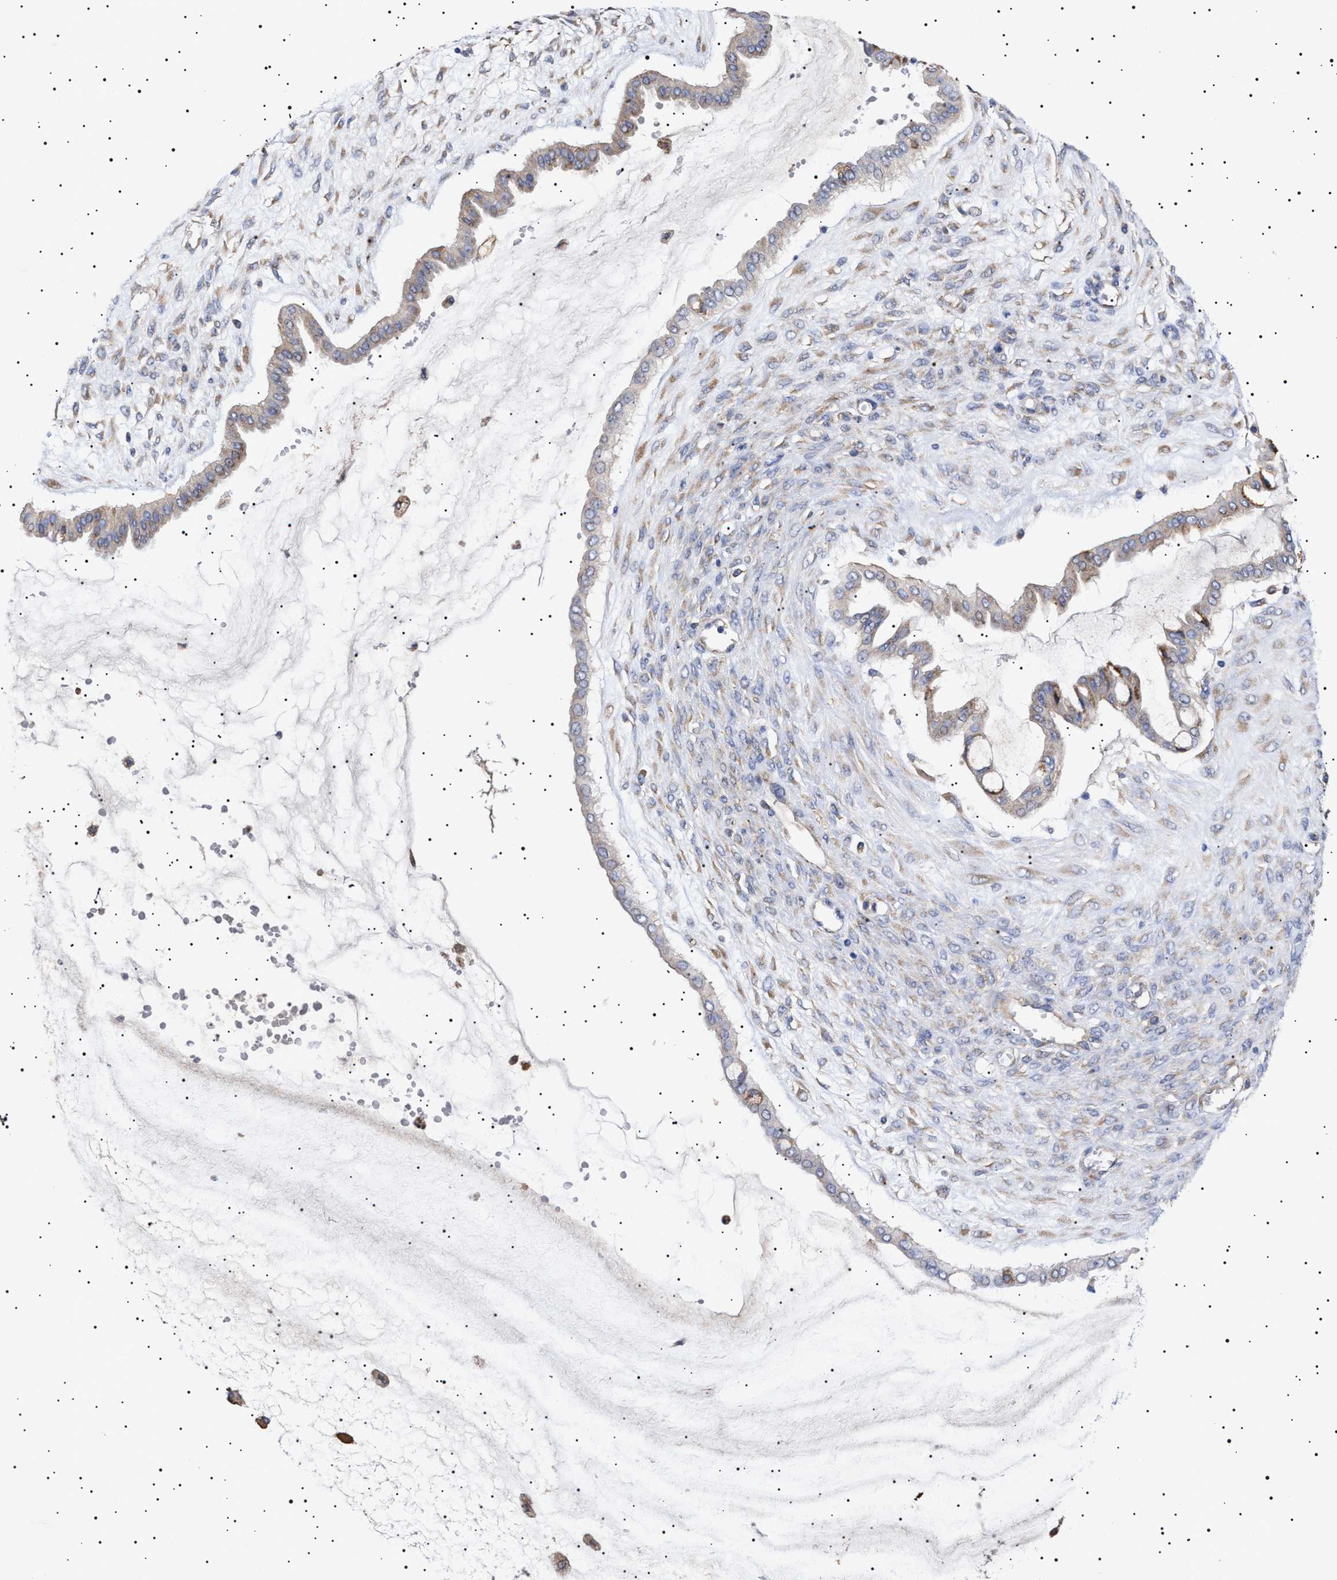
{"staining": {"intensity": "moderate", "quantity": "25%-75%", "location": "cytoplasmic/membranous"}, "tissue": "ovarian cancer", "cell_type": "Tumor cells", "image_type": "cancer", "snomed": [{"axis": "morphology", "description": "Cystadenocarcinoma, mucinous, NOS"}, {"axis": "topography", "description": "Ovary"}], "caption": "Immunohistochemistry histopathology image of neoplastic tissue: human ovarian mucinous cystadenocarcinoma stained using IHC shows medium levels of moderate protein expression localized specifically in the cytoplasmic/membranous of tumor cells, appearing as a cytoplasmic/membranous brown color.", "gene": "ERCC6L2", "patient": {"sex": "female", "age": 73}}